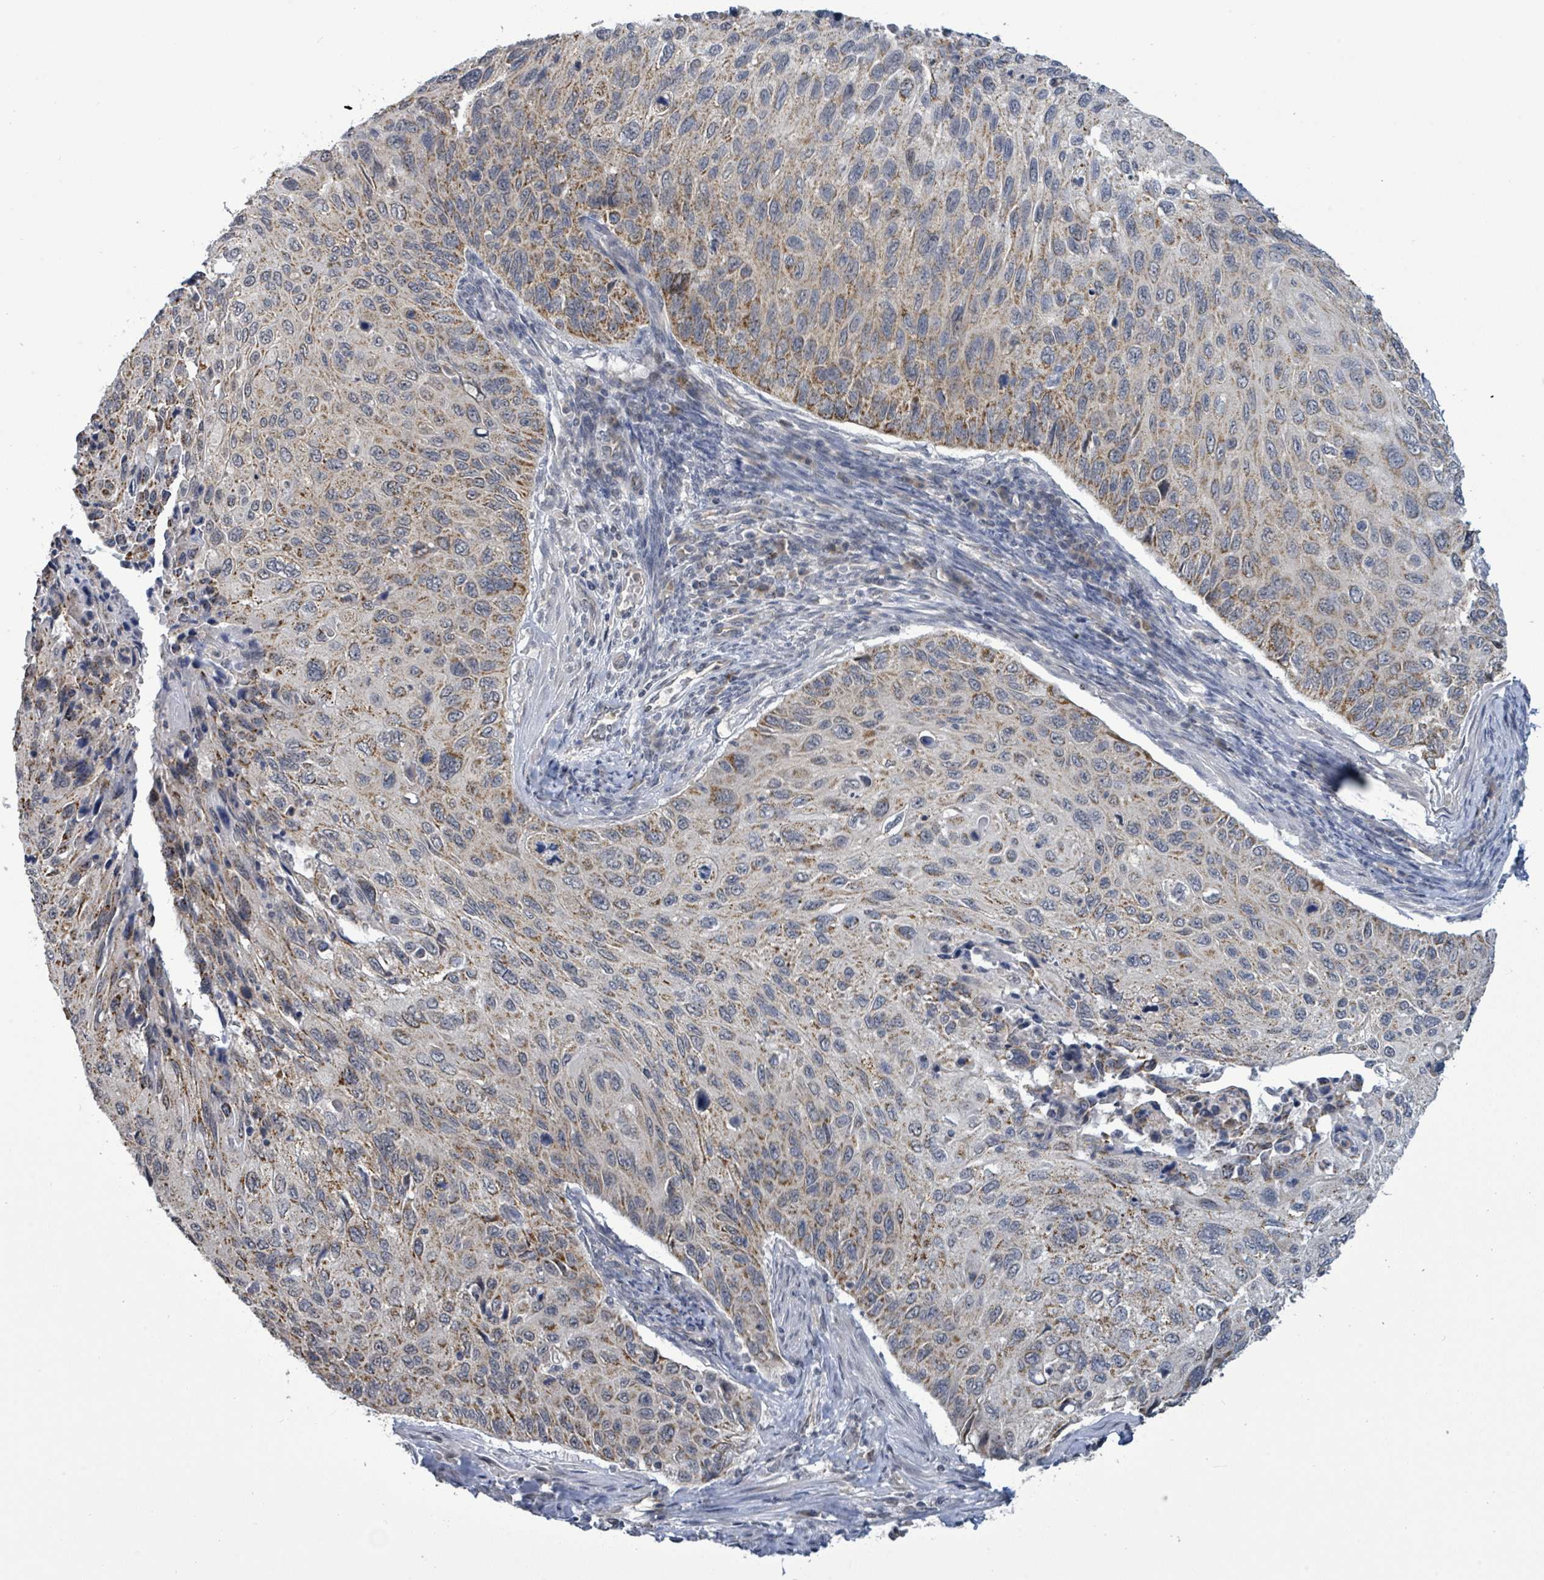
{"staining": {"intensity": "moderate", "quantity": ">75%", "location": "cytoplasmic/membranous"}, "tissue": "cervical cancer", "cell_type": "Tumor cells", "image_type": "cancer", "snomed": [{"axis": "morphology", "description": "Squamous cell carcinoma, NOS"}, {"axis": "topography", "description": "Cervix"}], "caption": "This is a histology image of immunohistochemistry (IHC) staining of squamous cell carcinoma (cervical), which shows moderate expression in the cytoplasmic/membranous of tumor cells.", "gene": "COQ10B", "patient": {"sex": "female", "age": 70}}